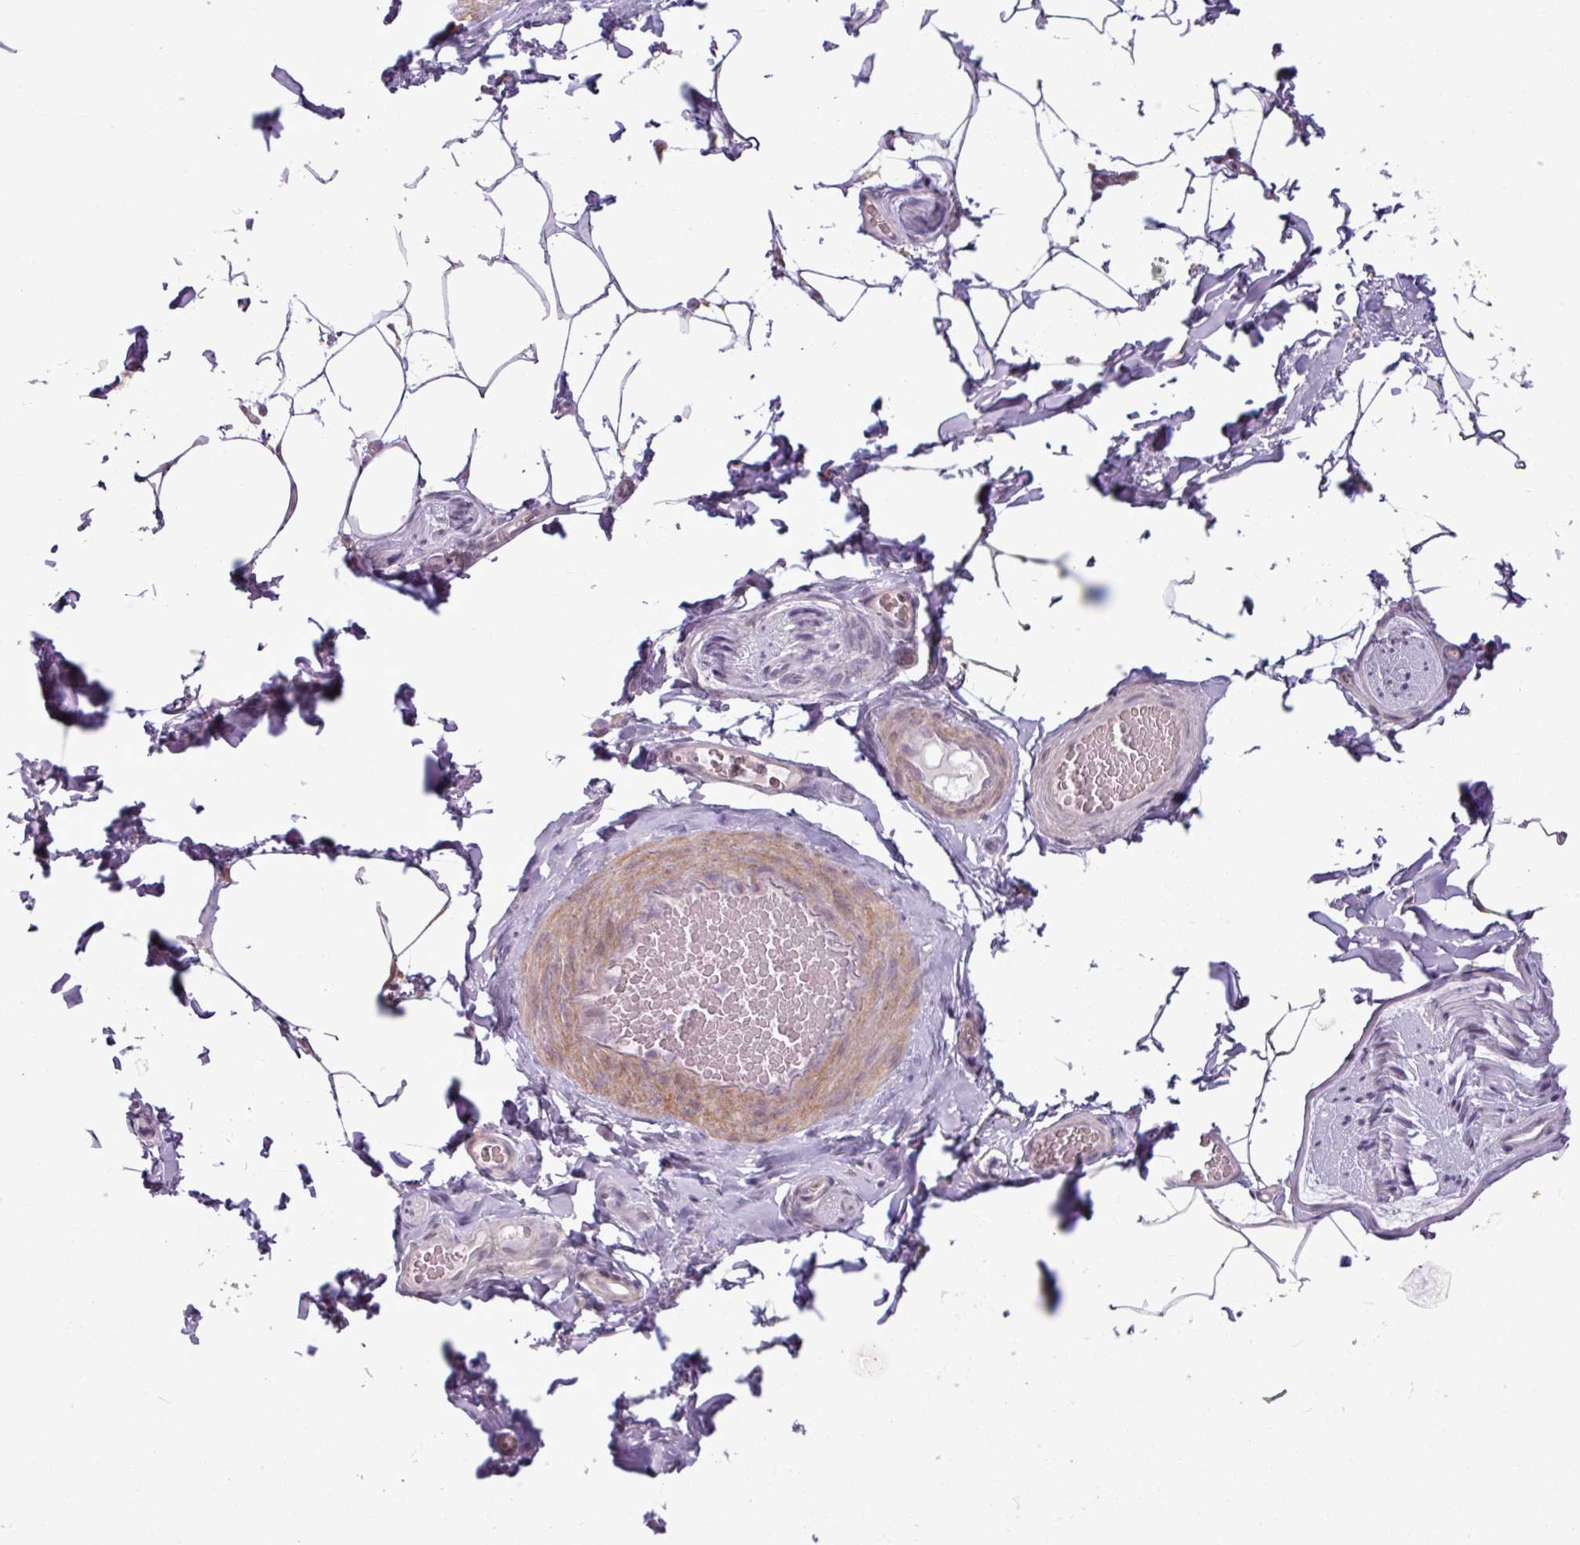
{"staining": {"intensity": "negative", "quantity": "none", "location": "none"}, "tissue": "adipose tissue", "cell_type": "Adipocytes", "image_type": "normal", "snomed": [{"axis": "morphology", "description": "Normal tissue, NOS"}, {"axis": "topography", "description": "Vascular tissue"}, {"axis": "topography", "description": "Peripheral nerve tissue"}], "caption": "An IHC histopathology image of normal adipose tissue is shown. There is no staining in adipocytes of adipose tissue.", "gene": "PNMA6A", "patient": {"sex": "male", "age": 41}}